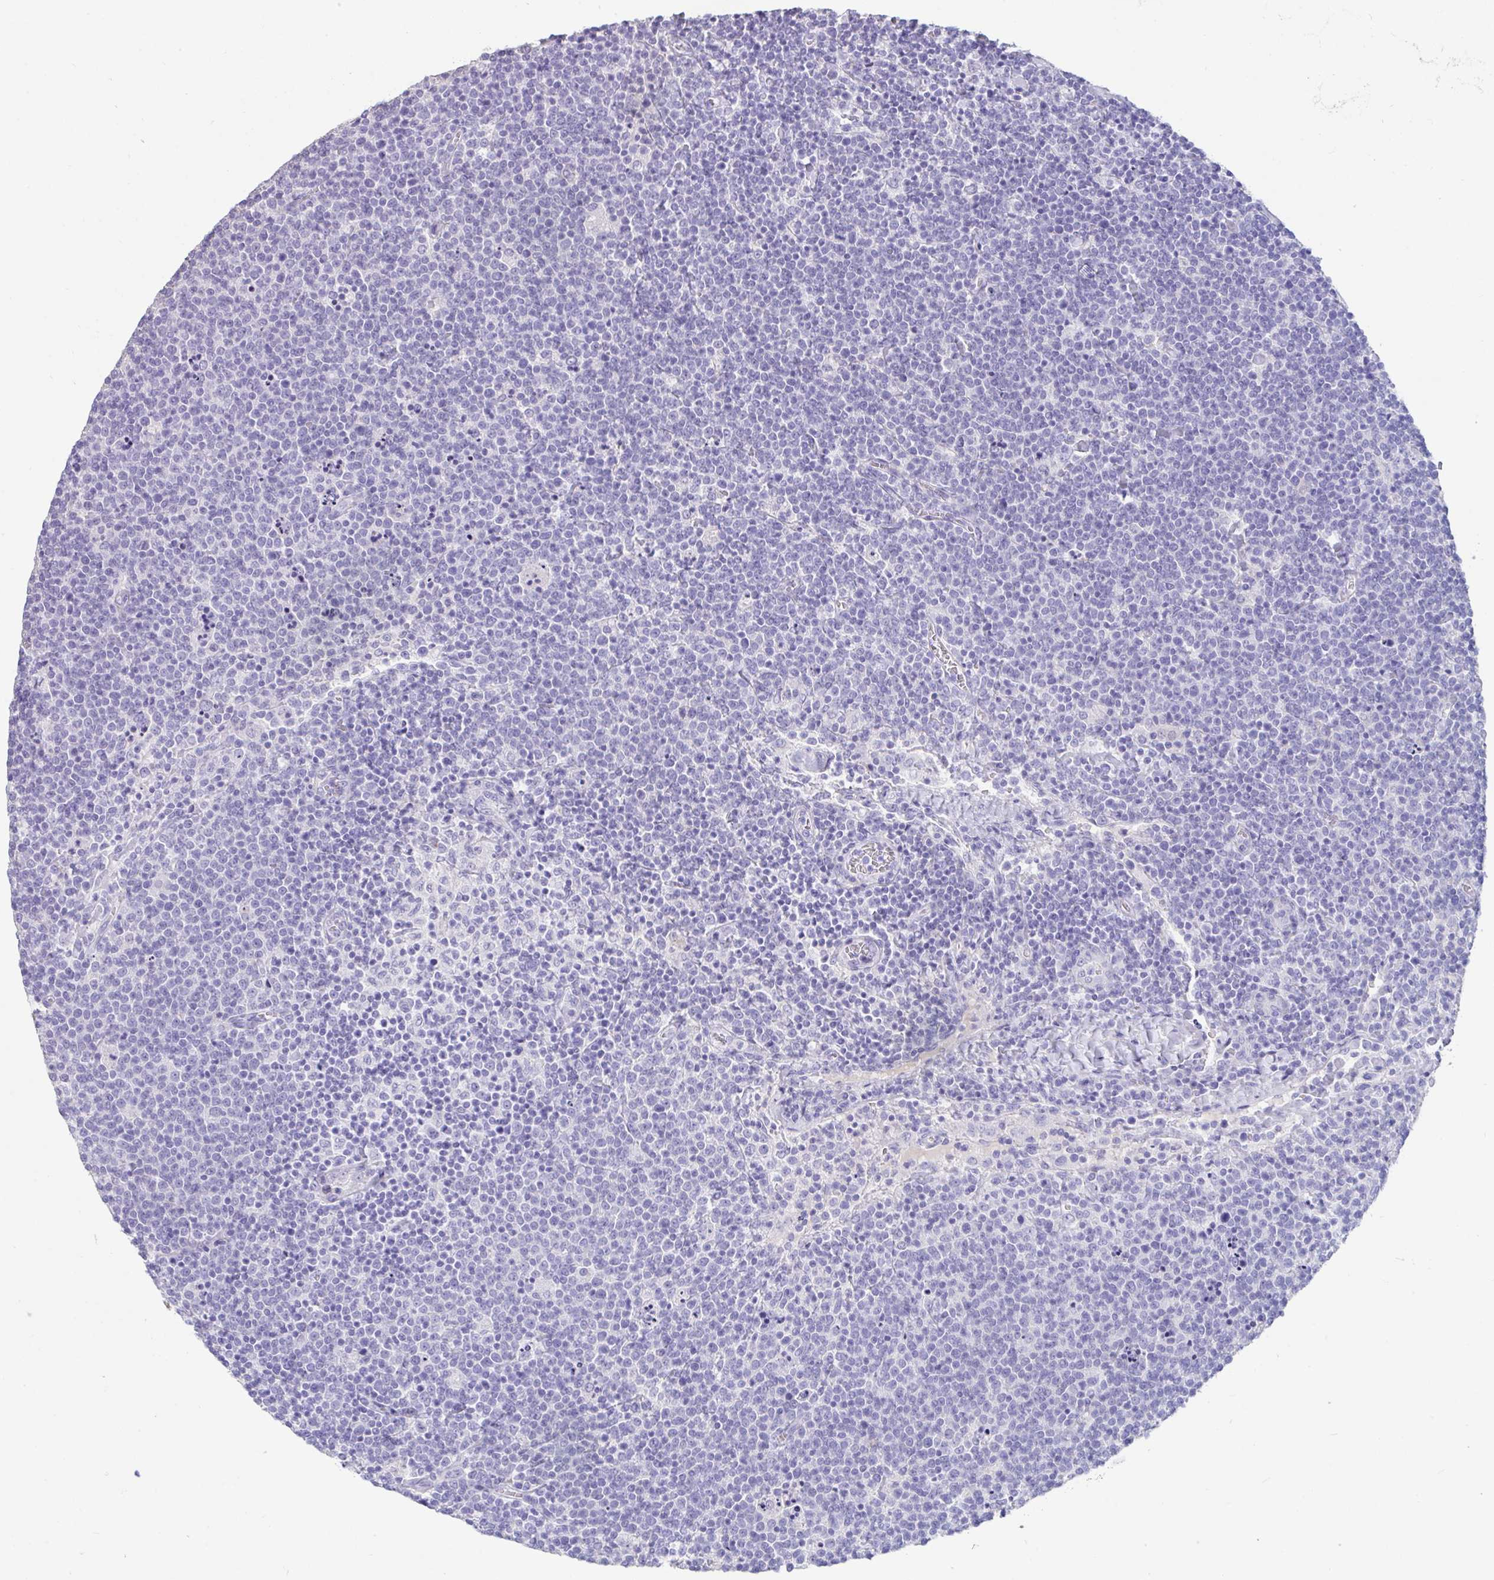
{"staining": {"intensity": "negative", "quantity": "none", "location": "none"}, "tissue": "lymphoma", "cell_type": "Tumor cells", "image_type": "cancer", "snomed": [{"axis": "morphology", "description": "Malignant lymphoma, non-Hodgkin's type, High grade"}, {"axis": "topography", "description": "Lymph node"}], "caption": "DAB immunohistochemical staining of human high-grade malignant lymphoma, non-Hodgkin's type shows no significant expression in tumor cells.", "gene": "TNNC1", "patient": {"sex": "male", "age": 61}}